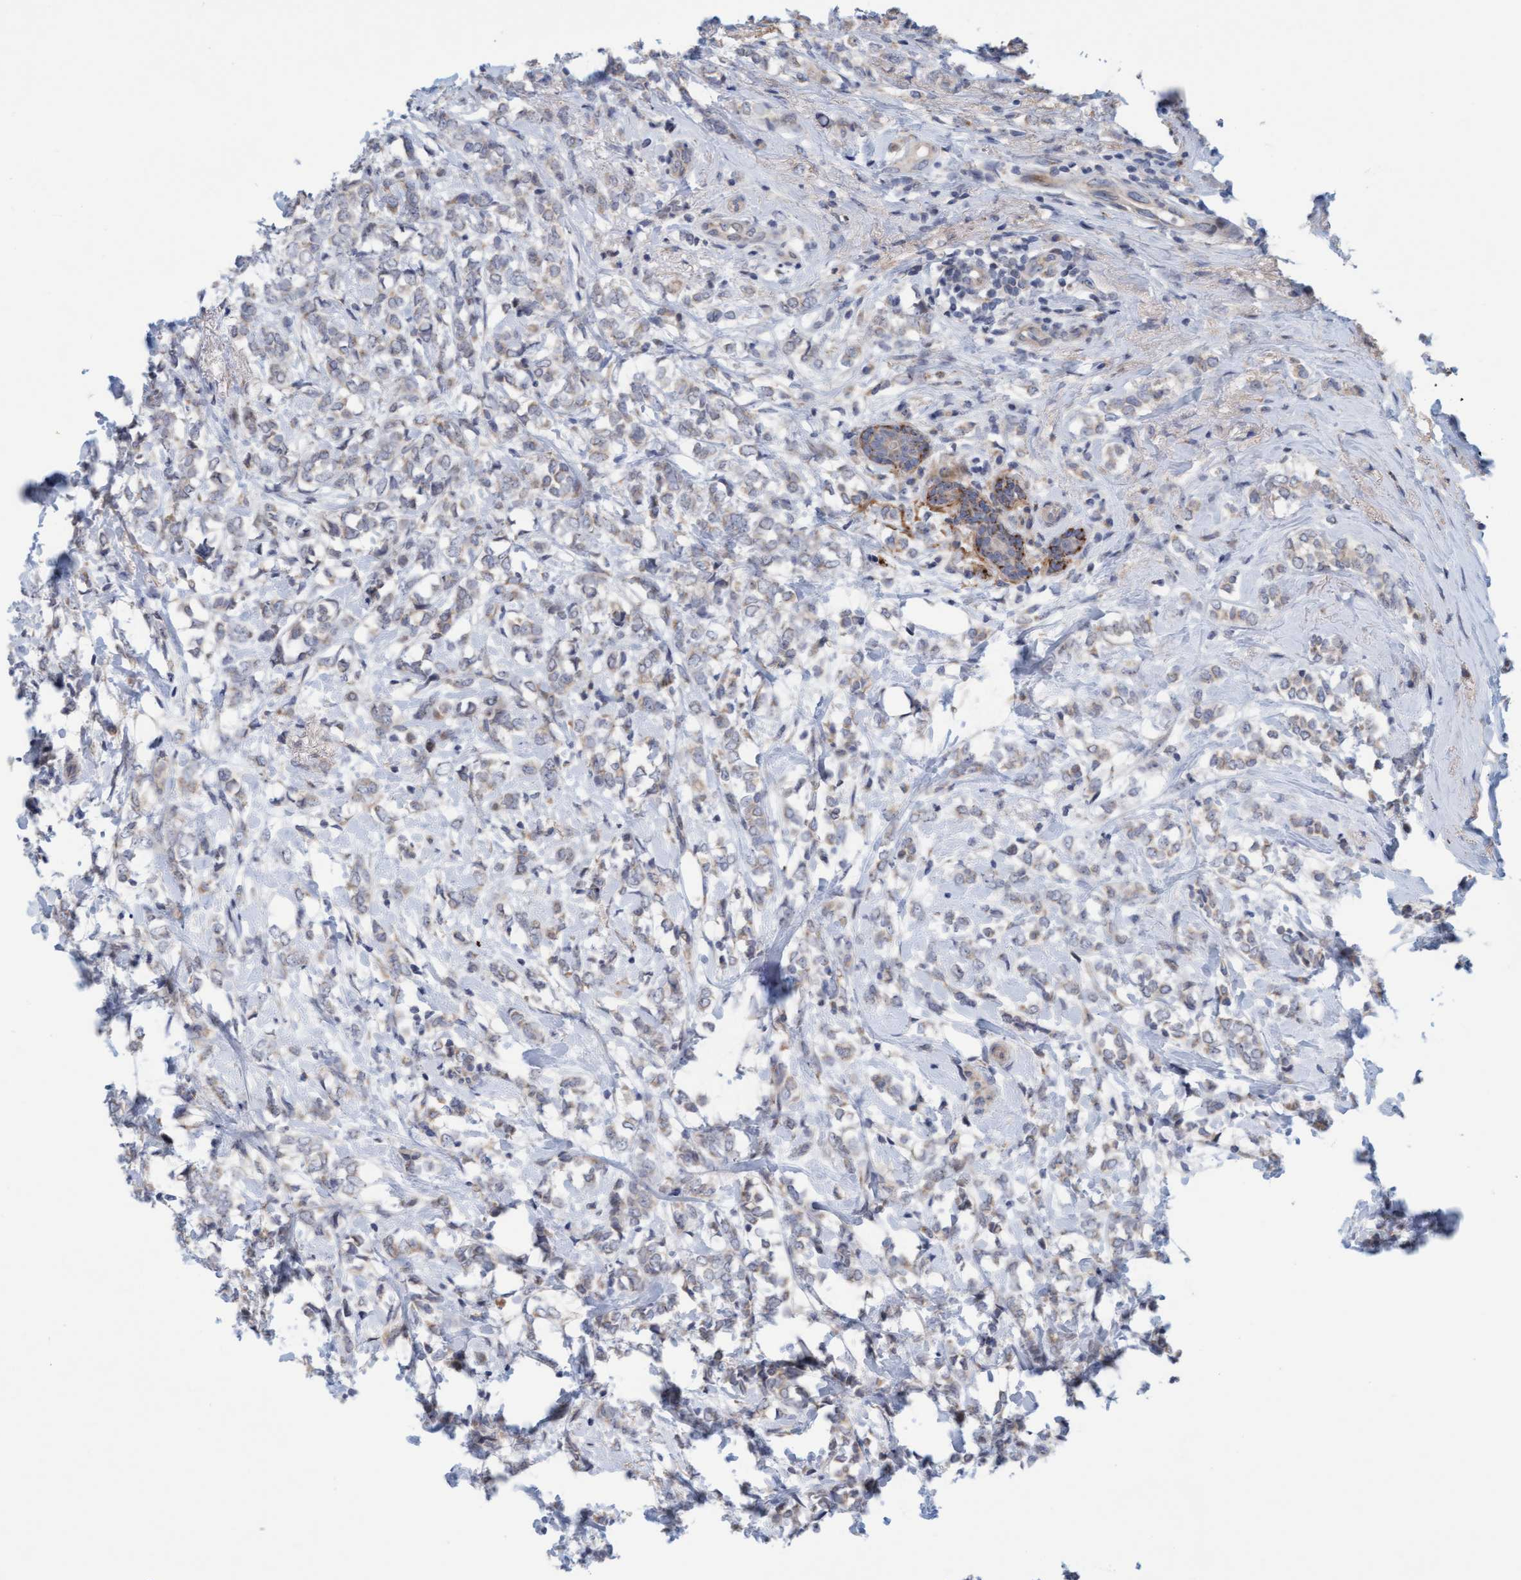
{"staining": {"intensity": "weak", "quantity": "25%-75%", "location": "cytoplasmic/membranous"}, "tissue": "breast cancer", "cell_type": "Tumor cells", "image_type": "cancer", "snomed": [{"axis": "morphology", "description": "Normal tissue, NOS"}, {"axis": "morphology", "description": "Lobular carcinoma"}, {"axis": "topography", "description": "Breast"}], "caption": "Immunohistochemistry micrograph of breast lobular carcinoma stained for a protein (brown), which shows low levels of weak cytoplasmic/membranous positivity in approximately 25%-75% of tumor cells.", "gene": "ZC3H3", "patient": {"sex": "female", "age": 47}}